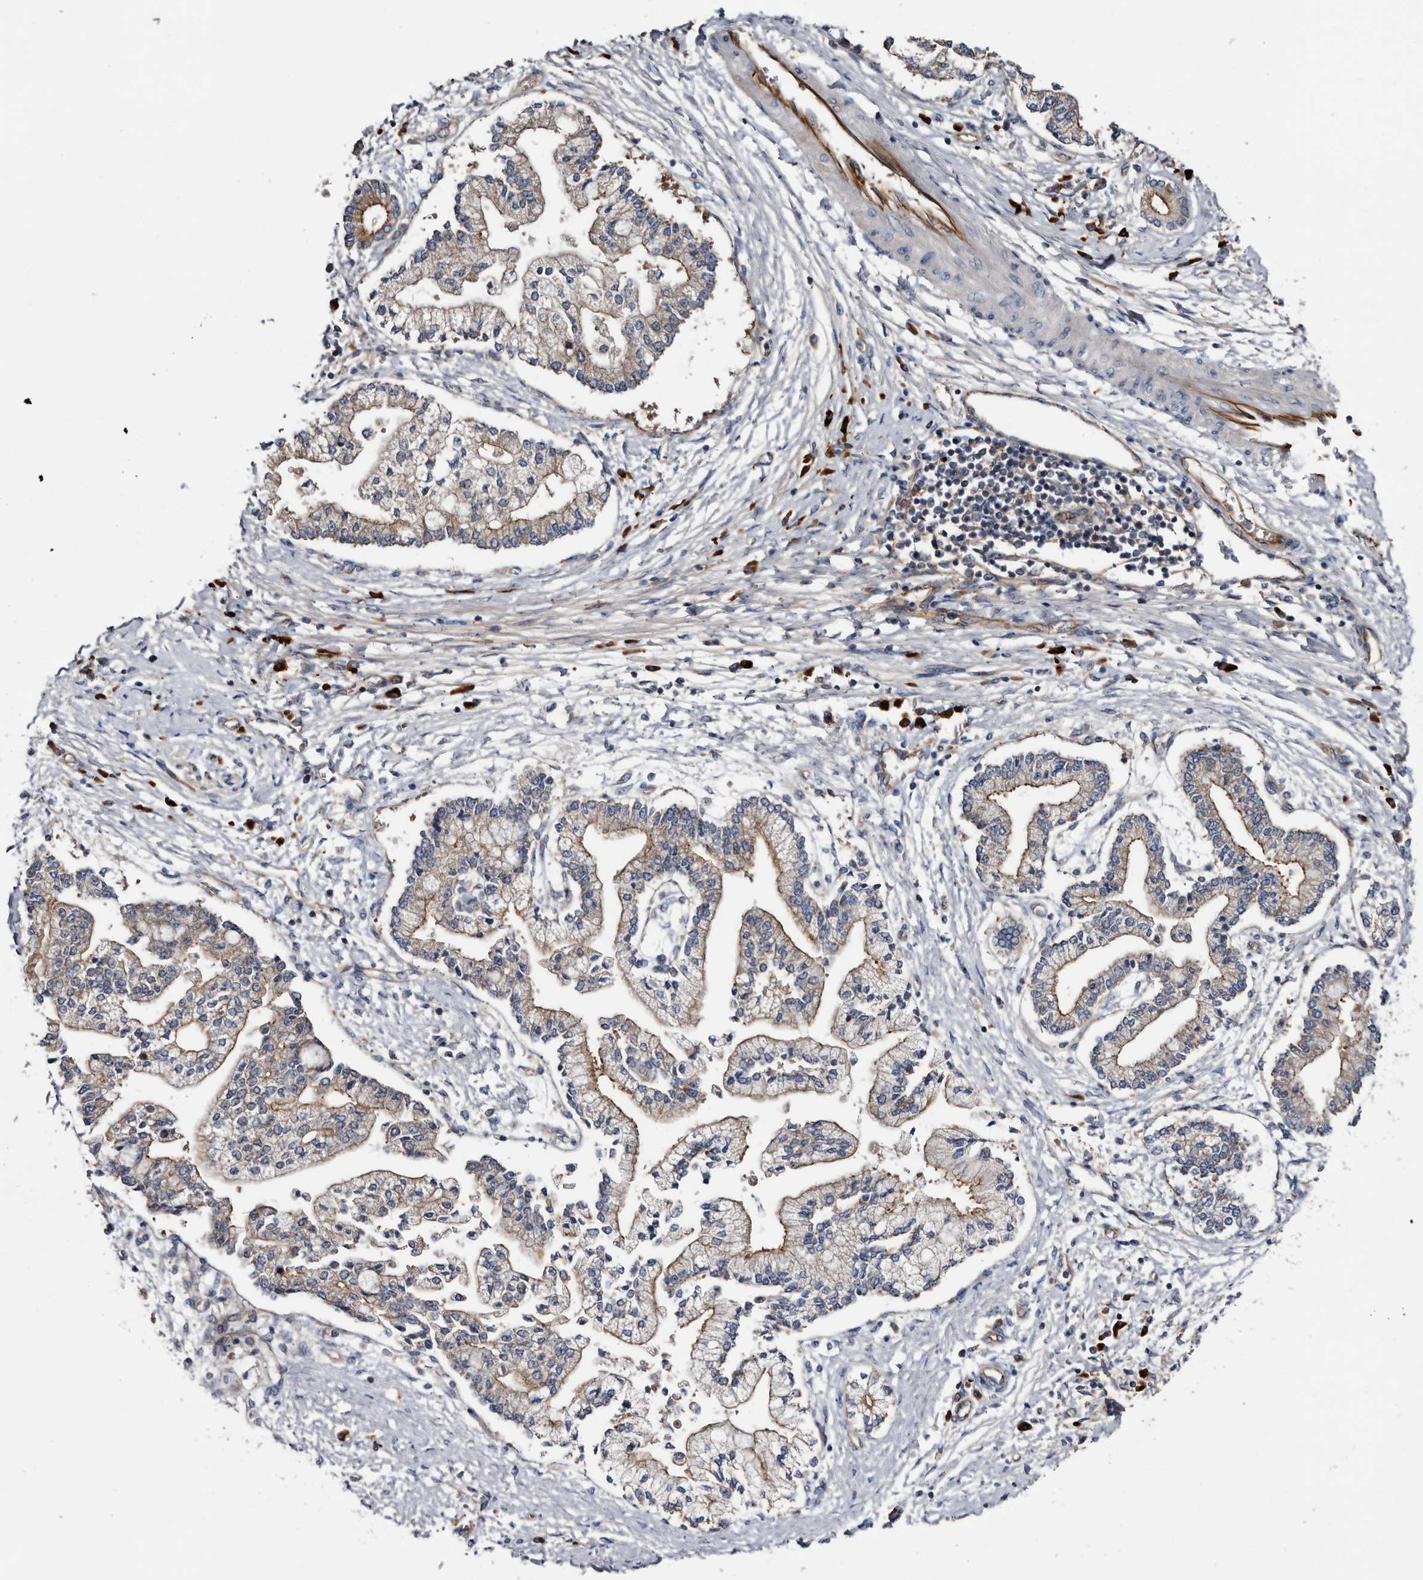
{"staining": {"intensity": "moderate", "quantity": ">75%", "location": "cytoplasmic/membranous"}, "tissue": "liver cancer", "cell_type": "Tumor cells", "image_type": "cancer", "snomed": [{"axis": "morphology", "description": "Cholangiocarcinoma"}, {"axis": "topography", "description": "Liver"}], "caption": "Human liver cancer stained for a protein (brown) demonstrates moderate cytoplasmic/membranous positive expression in approximately >75% of tumor cells.", "gene": "TSPAN17", "patient": {"sex": "male", "age": 50}}